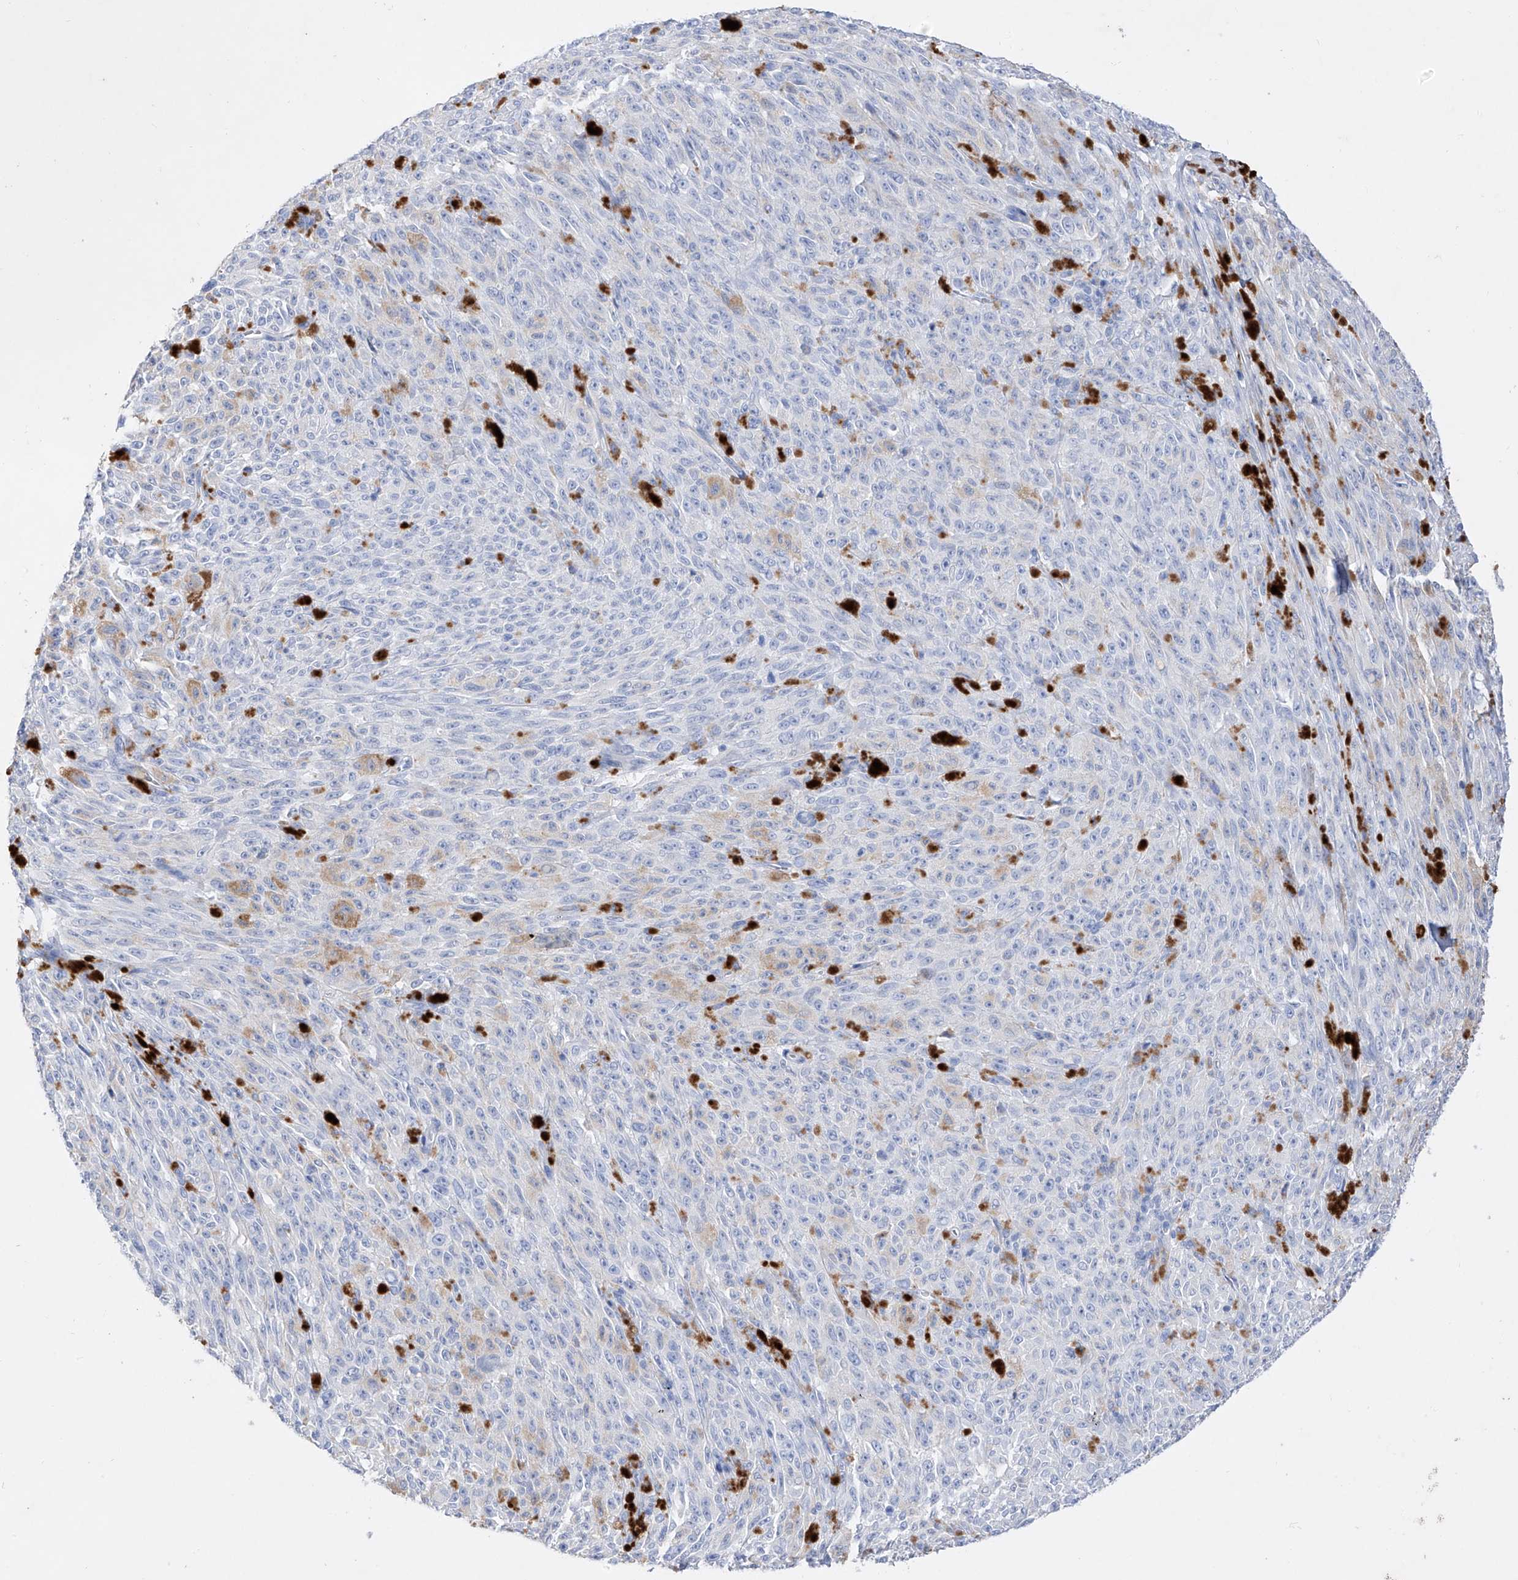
{"staining": {"intensity": "moderate", "quantity": "<25%", "location": "cytoplasmic/membranous"}, "tissue": "melanoma", "cell_type": "Tumor cells", "image_type": "cancer", "snomed": [{"axis": "morphology", "description": "Malignant melanoma, NOS"}, {"axis": "topography", "description": "Skin"}], "caption": "Melanoma was stained to show a protein in brown. There is low levels of moderate cytoplasmic/membranous staining in approximately <25% of tumor cells.", "gene": "TM7SF2", "patient": {"sex": "female", "age": 82}}